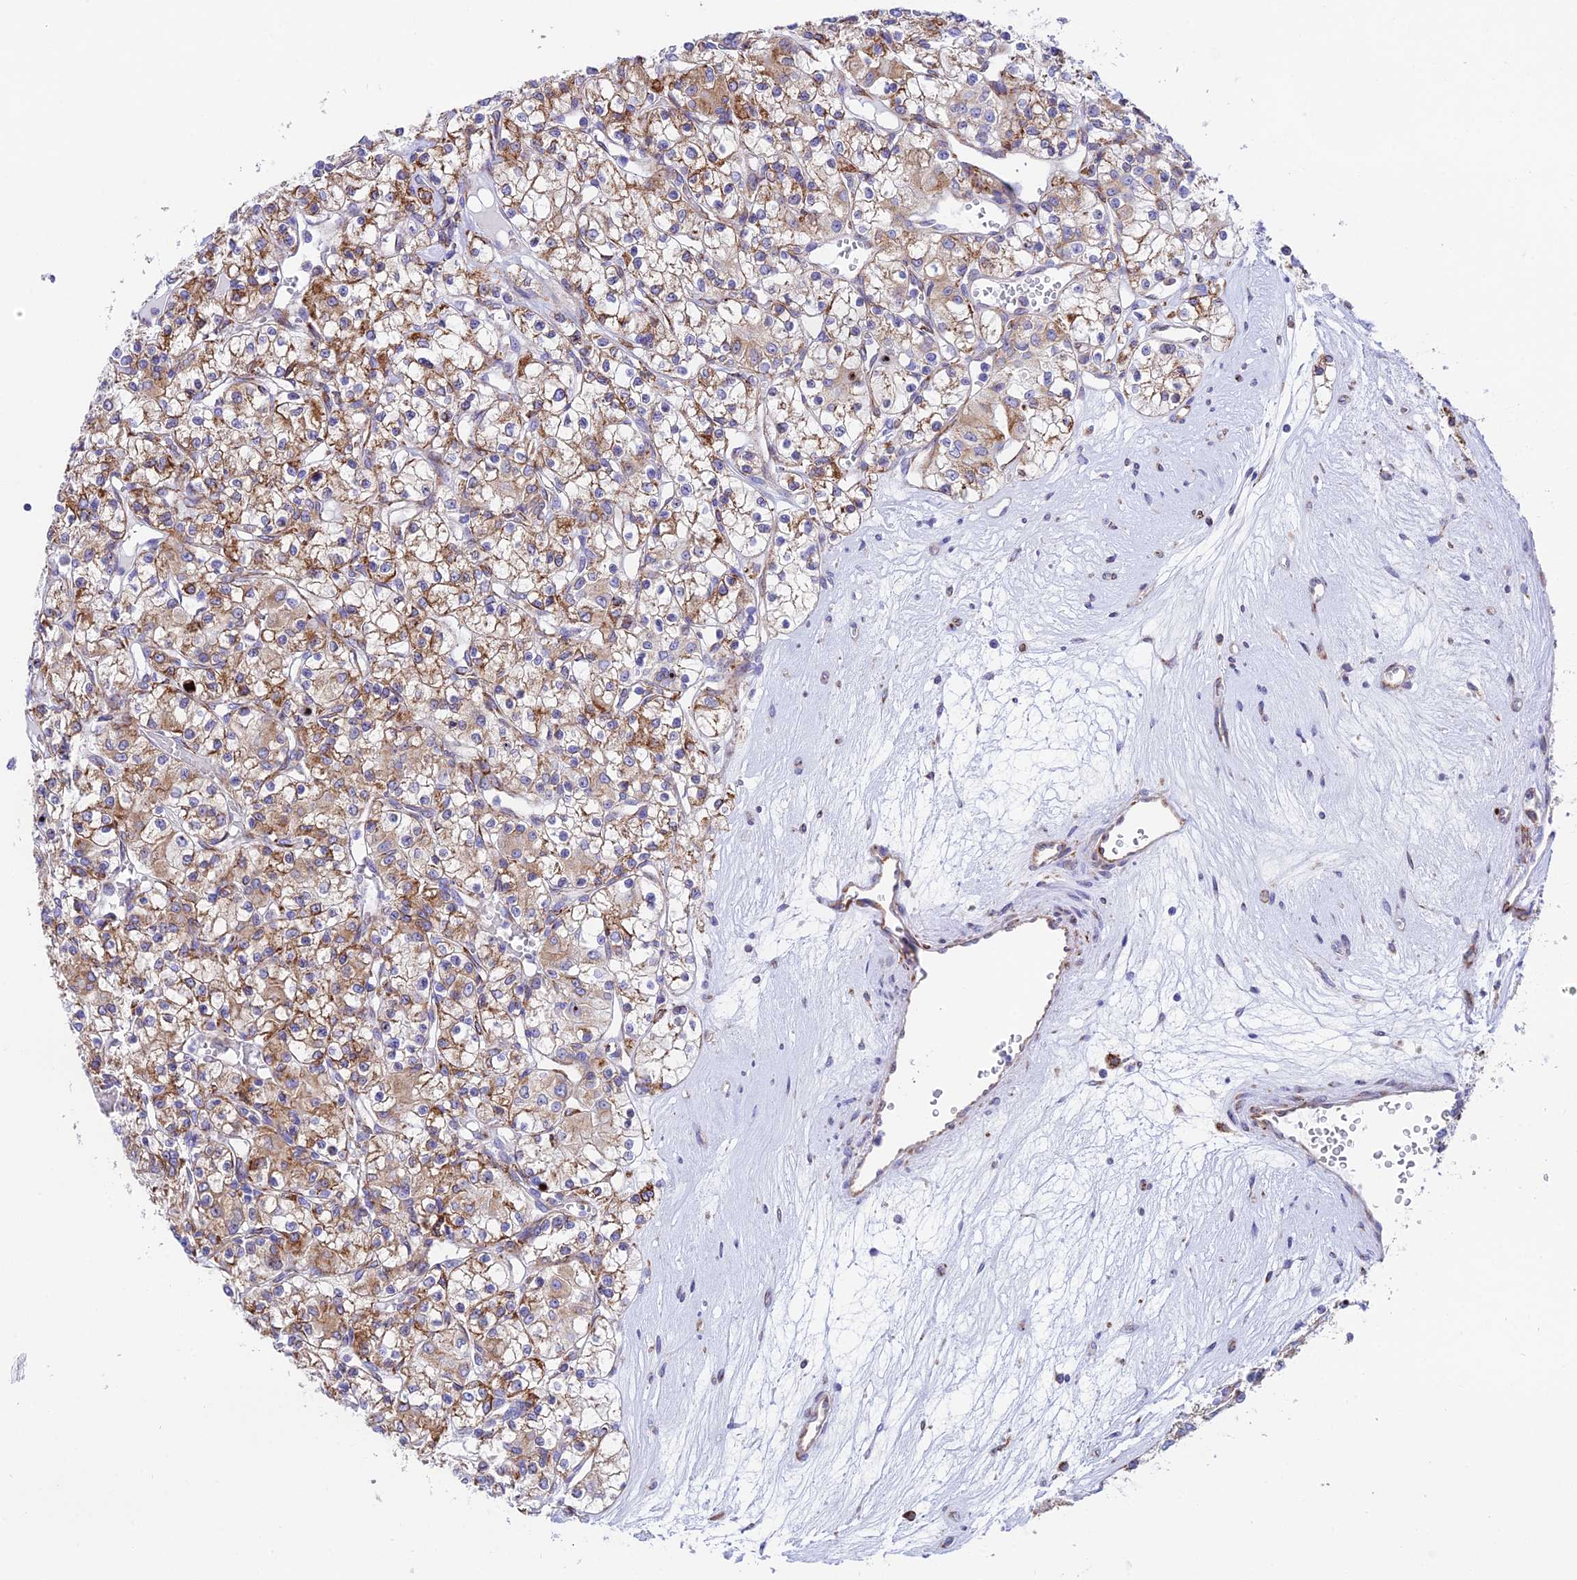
{"staining": {"intensity": "moderate", "quantity": ">75%", "location": "cytoplasmic/membranous"}, "tissue": "renal cancer", "cell_type": "Tumor cells", "image_type": "cancer", "snomed": [{"axis": "morphology", "description": "Adenocarcinoma, NOS"}, {"axis": "topography", "description": "Kidney"}], "caption": "A histopathology image showing moderate cytoplasmic/membranous expression in approximately >75% of tumor cells in renal cancer, as visualized by brown immunohistochemical staining.", "gene": "TUBGCP6", "patient": {"sex": "female", "age": 59}}